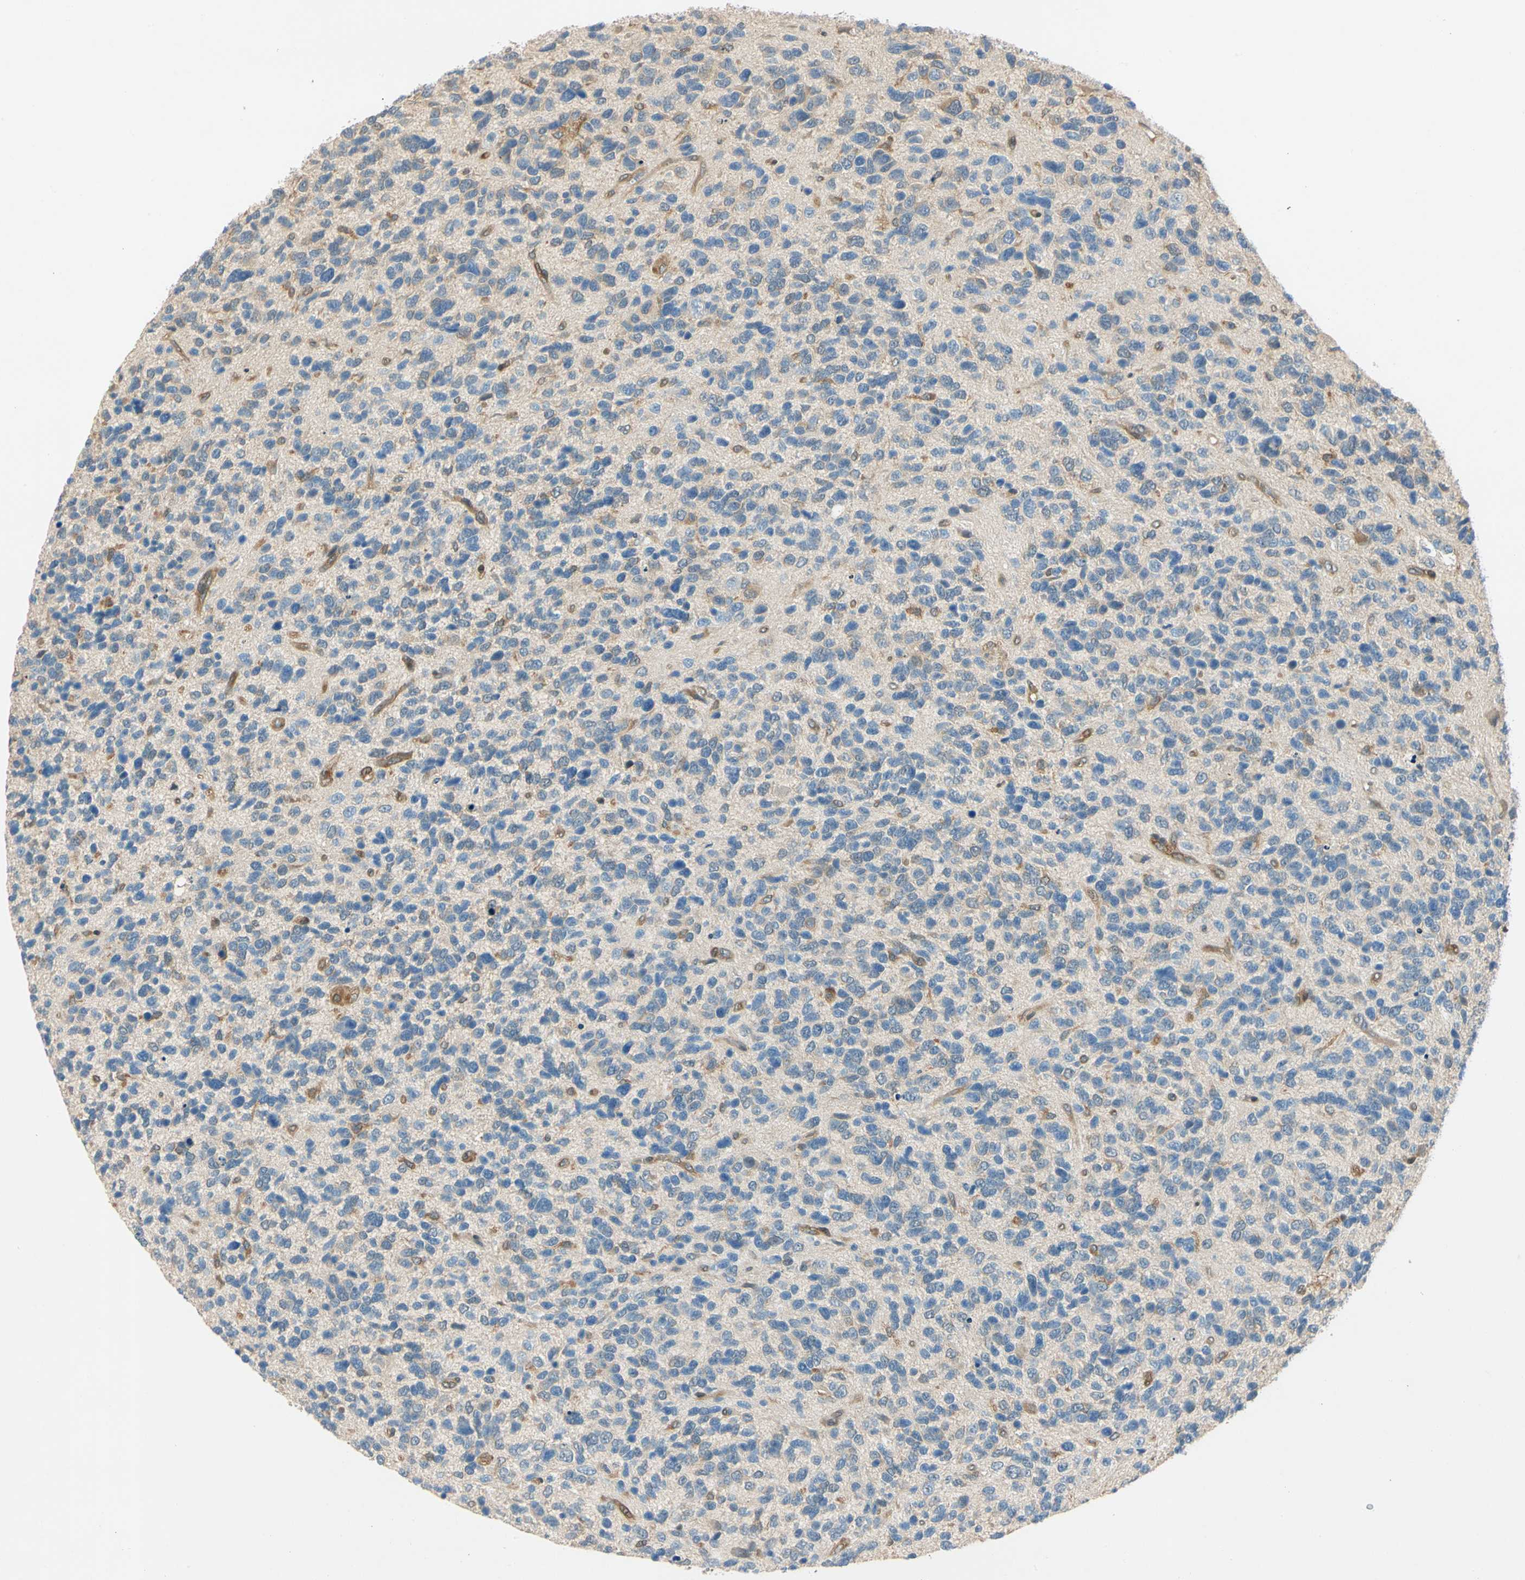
{"staining": {"intensity": "moderate", "quantity": "<25%", "location": "cytoplasmic/membranous"}, "tissue": "glioma", "cell_type": "Tumor cells", "image_type": "cancer", "snomed": [{"axis": "morphology", "description": "Glioma, malignant, High grade"}, {"axis": "topography", "description": "Brain"}], "caption": "Protein analysis of malignant high-grade glioma tissue reveals moderate cytoplasmic/membranous positivity in approximately <25% of tumor cells.", "gene": "WIPI1", "patient": {"sex": "female", "age": 58}}